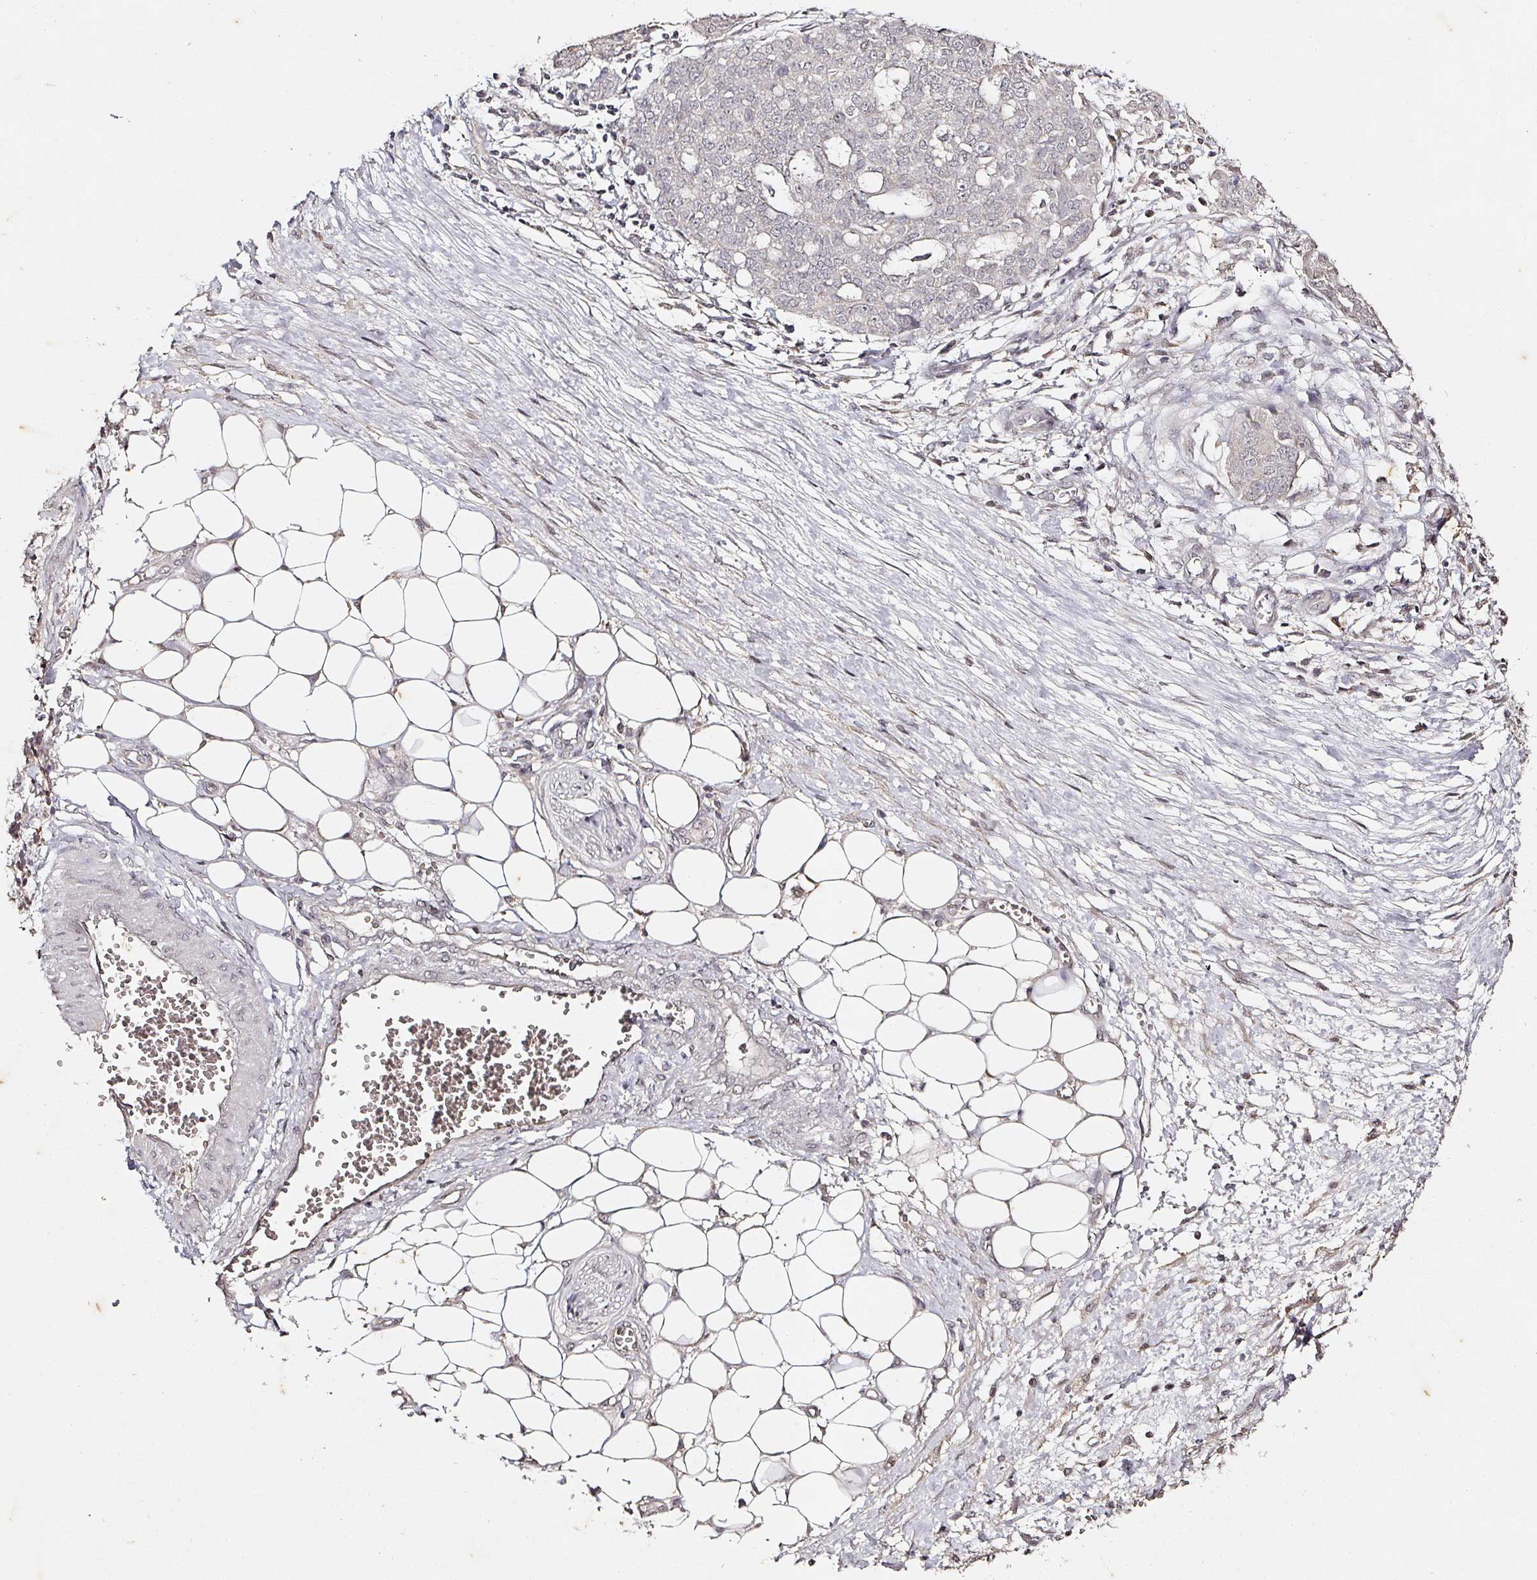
{"staining": {"intensity": "negative", "quantity": "none", "location": "none"}, "tissue": "ovarian cancer", "cell_type": "Tumor cells", "image_type": "cancer", "snomed": [{"axis": "morphology", "description": "Cystadenocarcinoma, serous, NOS"}, {"axis": "topography", "description": "Soft tissue"}, {"axis": "topography", "description": "Ovary"}], "caption": "Tumor cells show no significant protein positivity in serous cystadenocarcinoma (ovarian).", "gene": "CAPN5", "patient": {"sex": "female", "age": 57}}